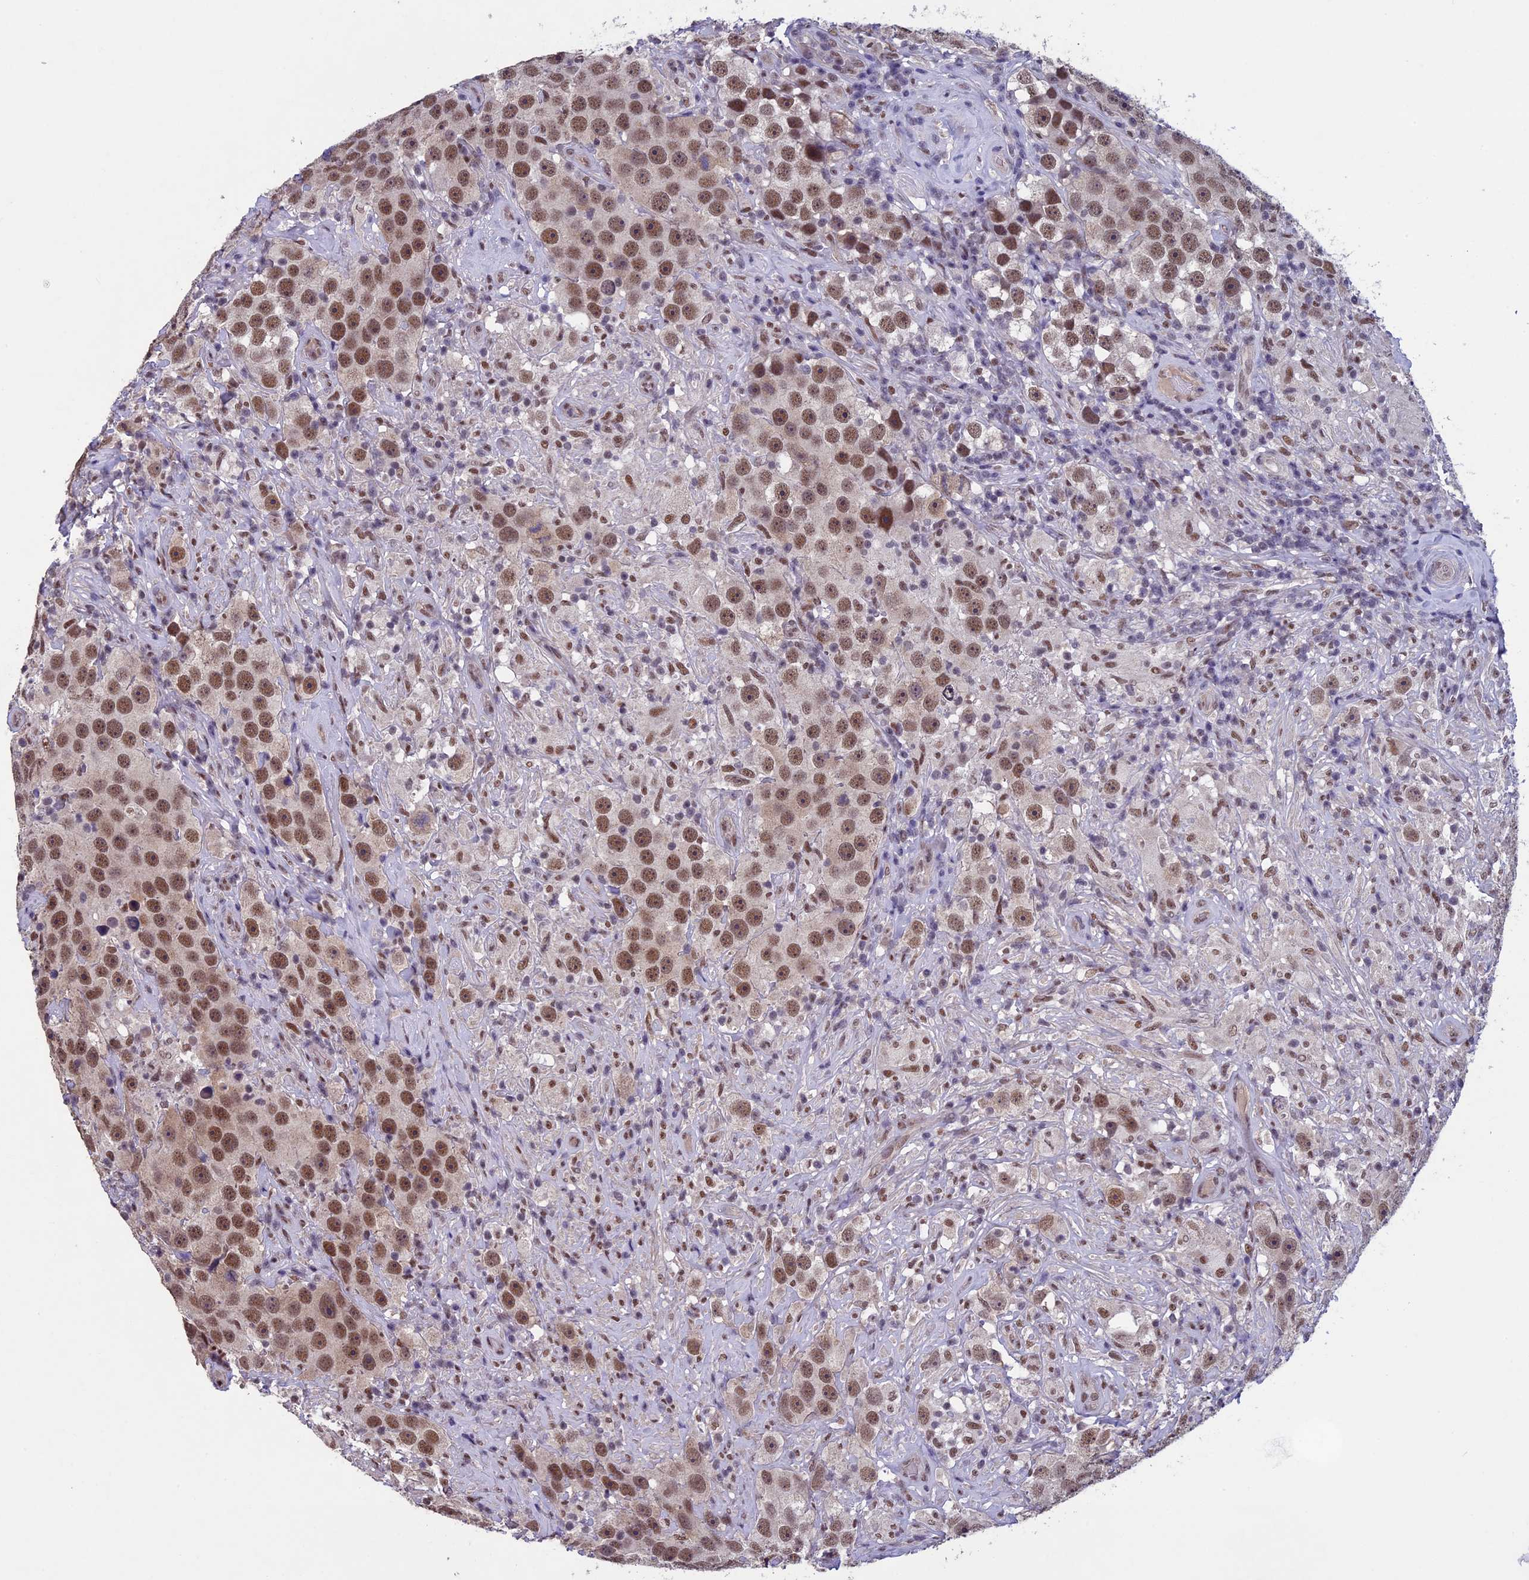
{"staining": {"intensity": "moderate", "quantity": ">75%", "location": "nuclear"}, "tissue": "testis cancer", "cell_type": "Tumor cells", "image_type": "cancer", "snomed": [{"axis": "morphology", "description": "Seminoma, NOS"}, {"axis": "topography", "description": "Testis"}], "caption": "Testis cancer stained with DAB (3,3'-diaminobenzidine) immunohistochemistry displays medium levels of moderate nuclear staining in about >75% of tumor cells.", "gene": "RNF40", "patient": {"sex": "male", "age": 49}}